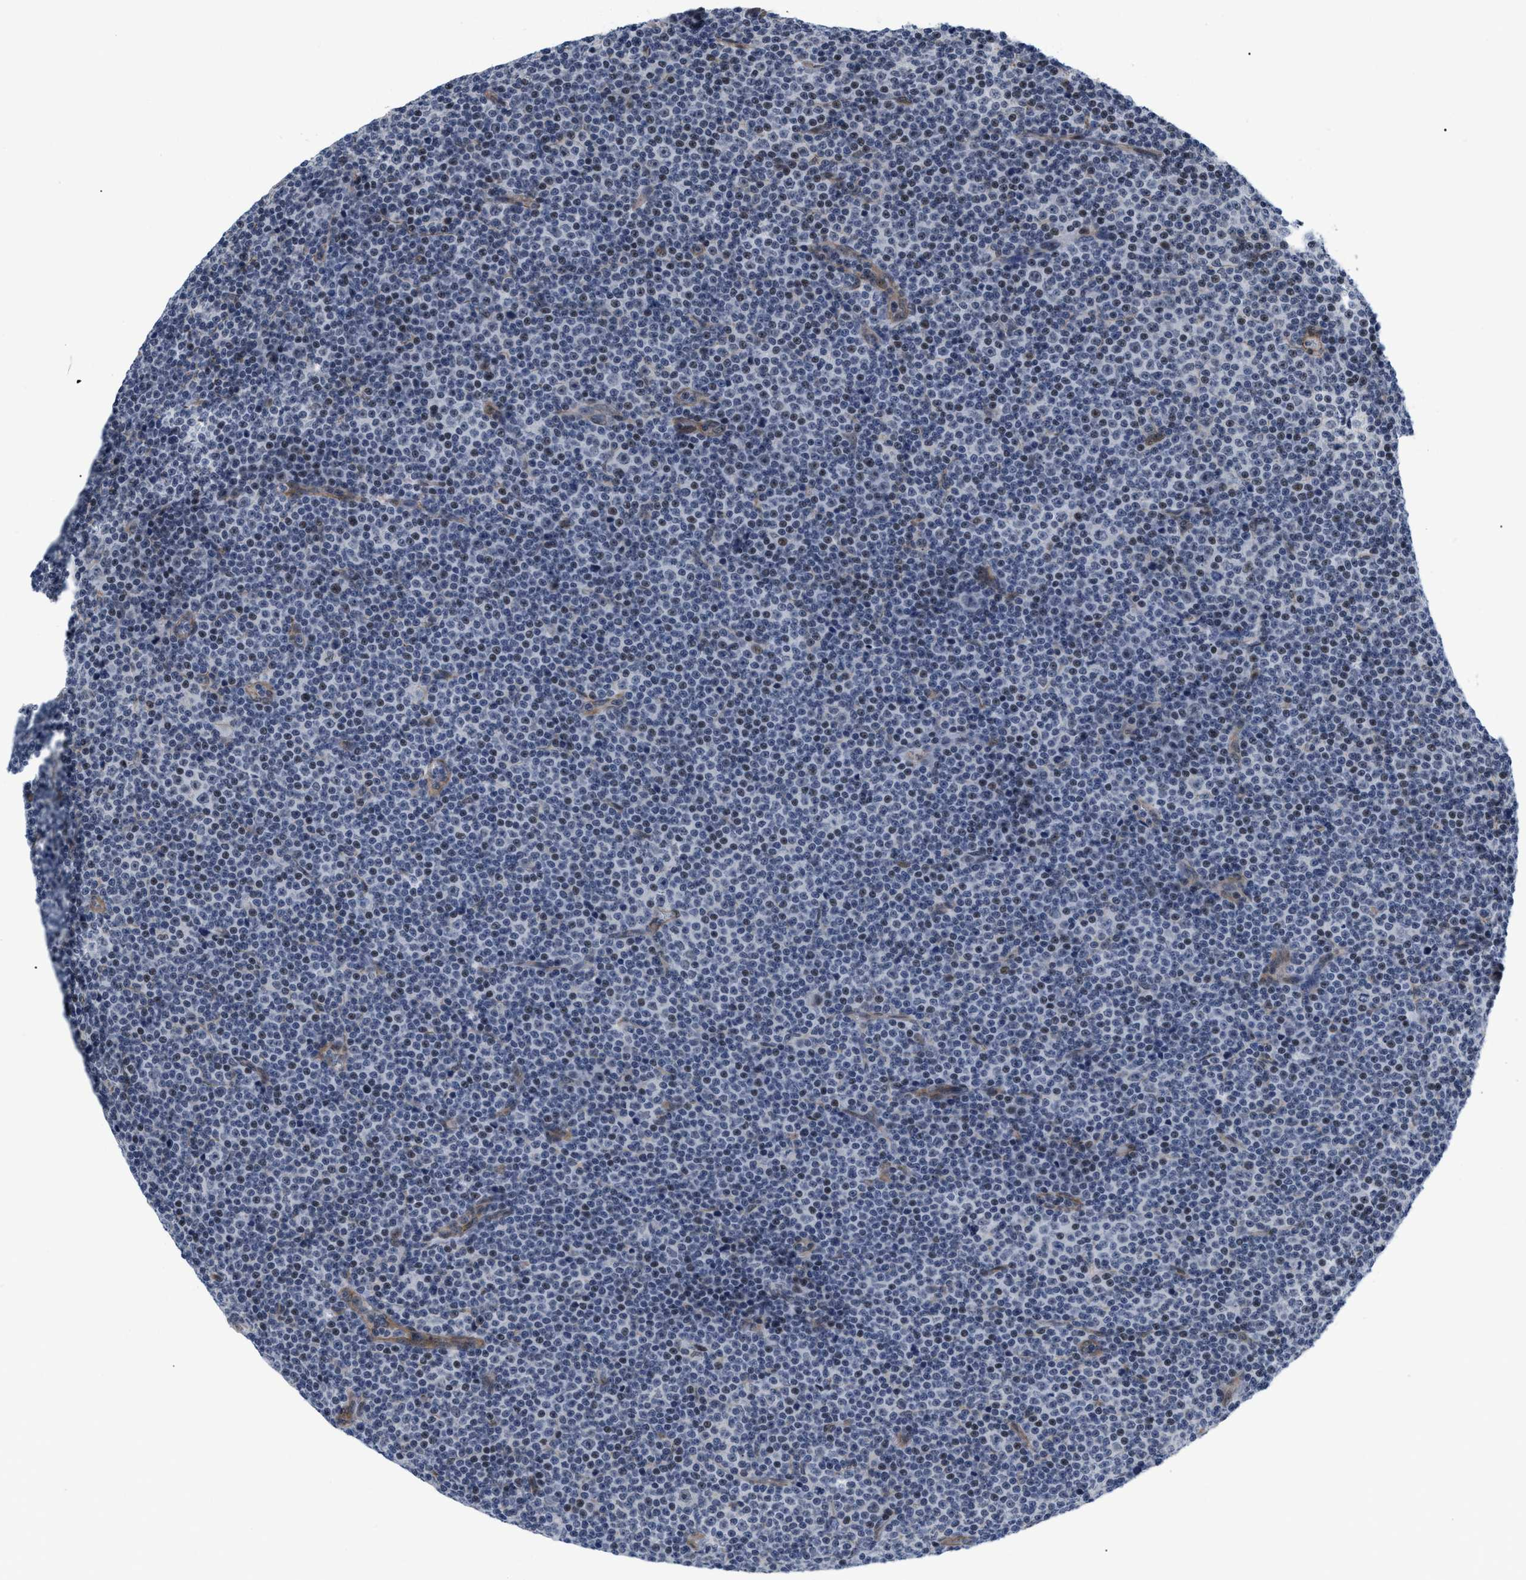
{"staining": {"intensity": "weak", "quantity": "<25%", "location": "nuclear"}, "tissue": "lymphoma", "cell_type": "Tumor cells", "image_type": "cancer", "snomed": [{"axis": "morphology", "description": "Malignant lymphoma, non-Hodgkin's type, Low grade"}, {"axis": "topography", "description": "Lymph node"}], "caption": "Lymphoma stained for a protein using IHC shows no staining tumor cells.", "gene": "GPRASP2", "patient": {"sex": "female", "age": 67}}